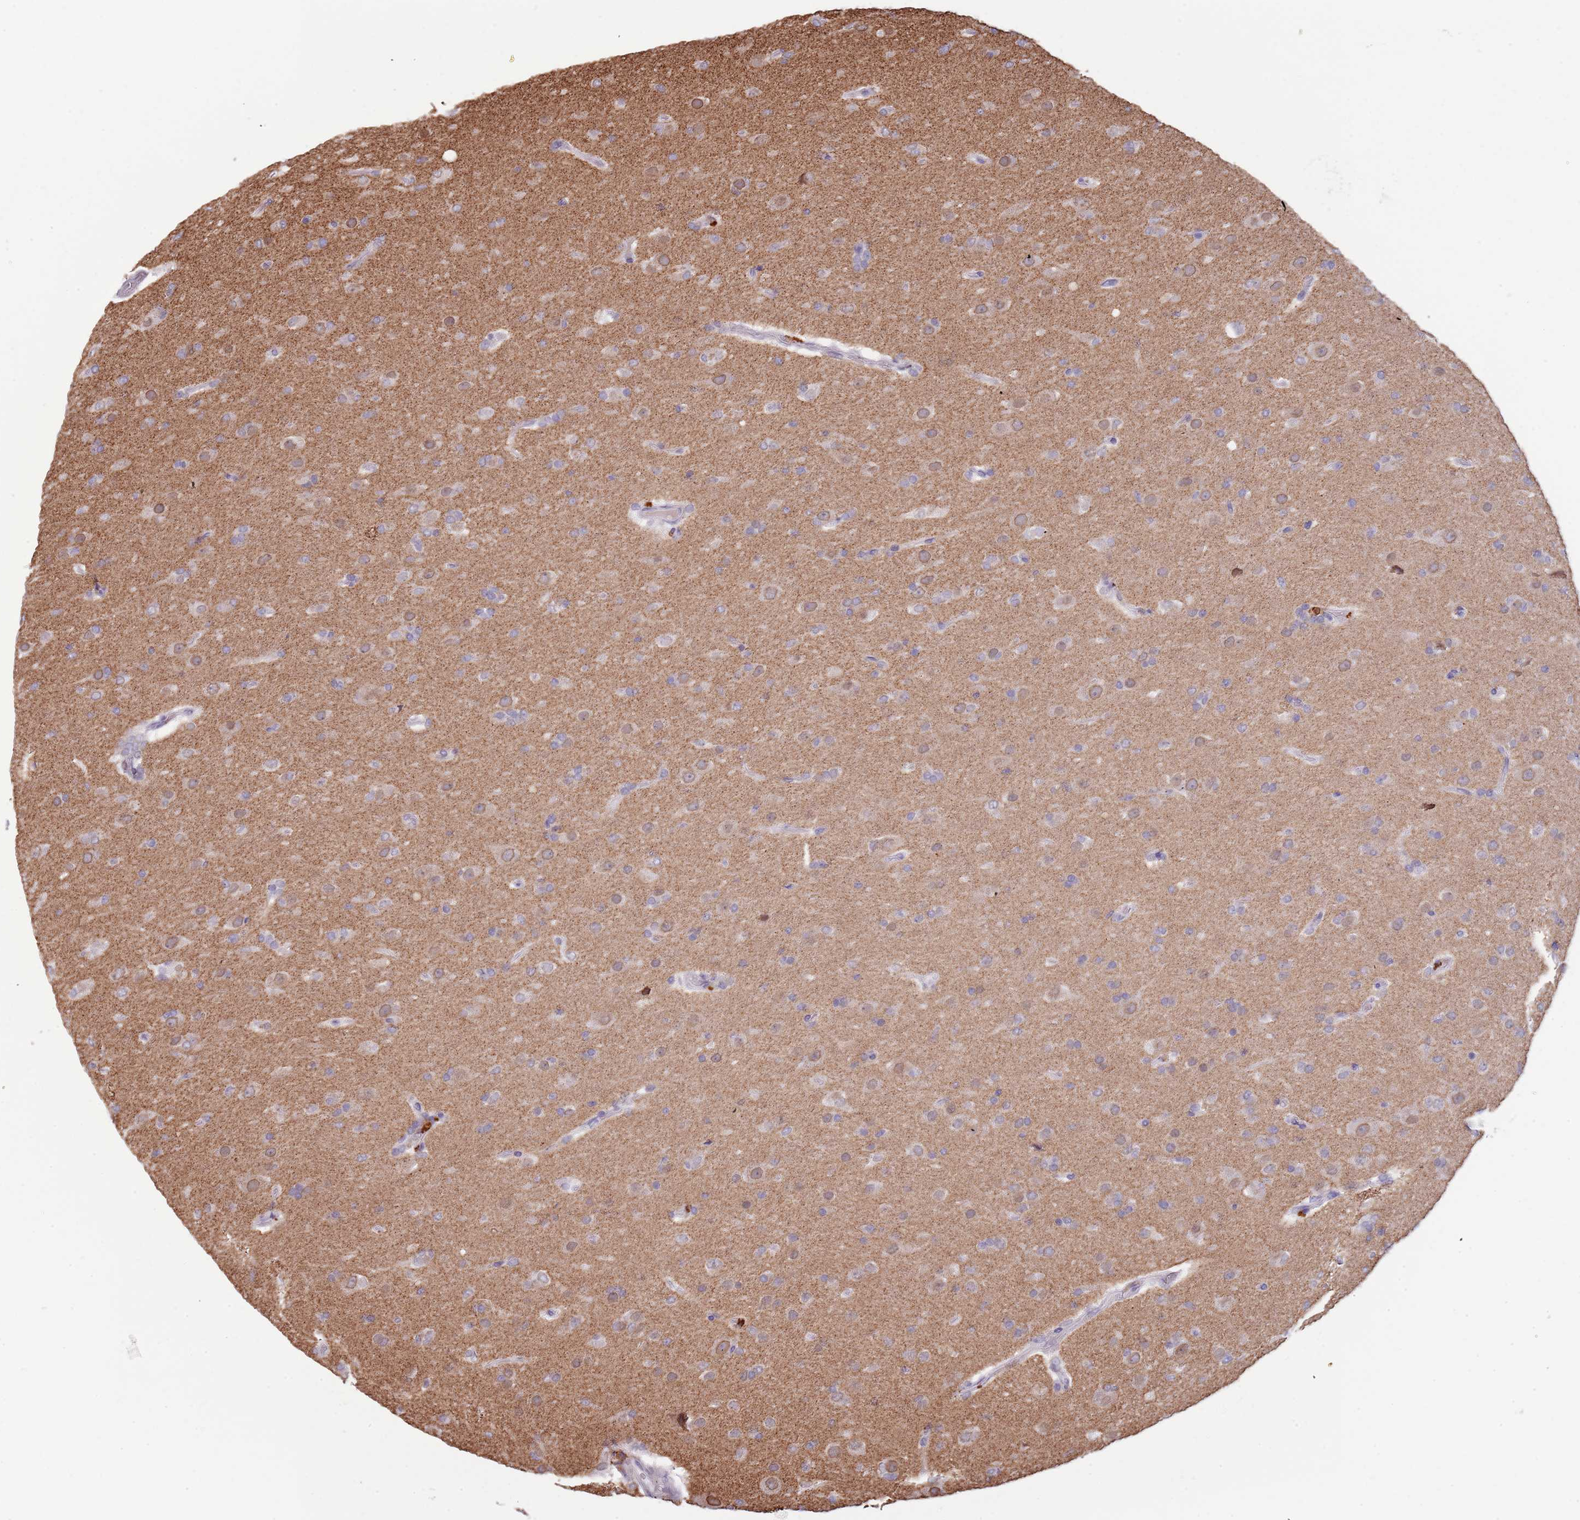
{"staining": {"intensity": "negative", "quantity": "none", "location": "none"}, "tissue": "glioma", "cell_type": "Tumor cells", "image_type": "cancer", "snomed": [{"axis": "morphology", "description": "Glioma, malignant, Low grade"}, {"axis": "topography", "description": "Brain"}], "caption": "A high-resolution histopathology image shows immunohistochemistry staining of malignant low-grade glioma, which reveals no significant staining in tumor cells.", "gene": "KLHDC2", "patient": {"sex": "male", "age": 65}}